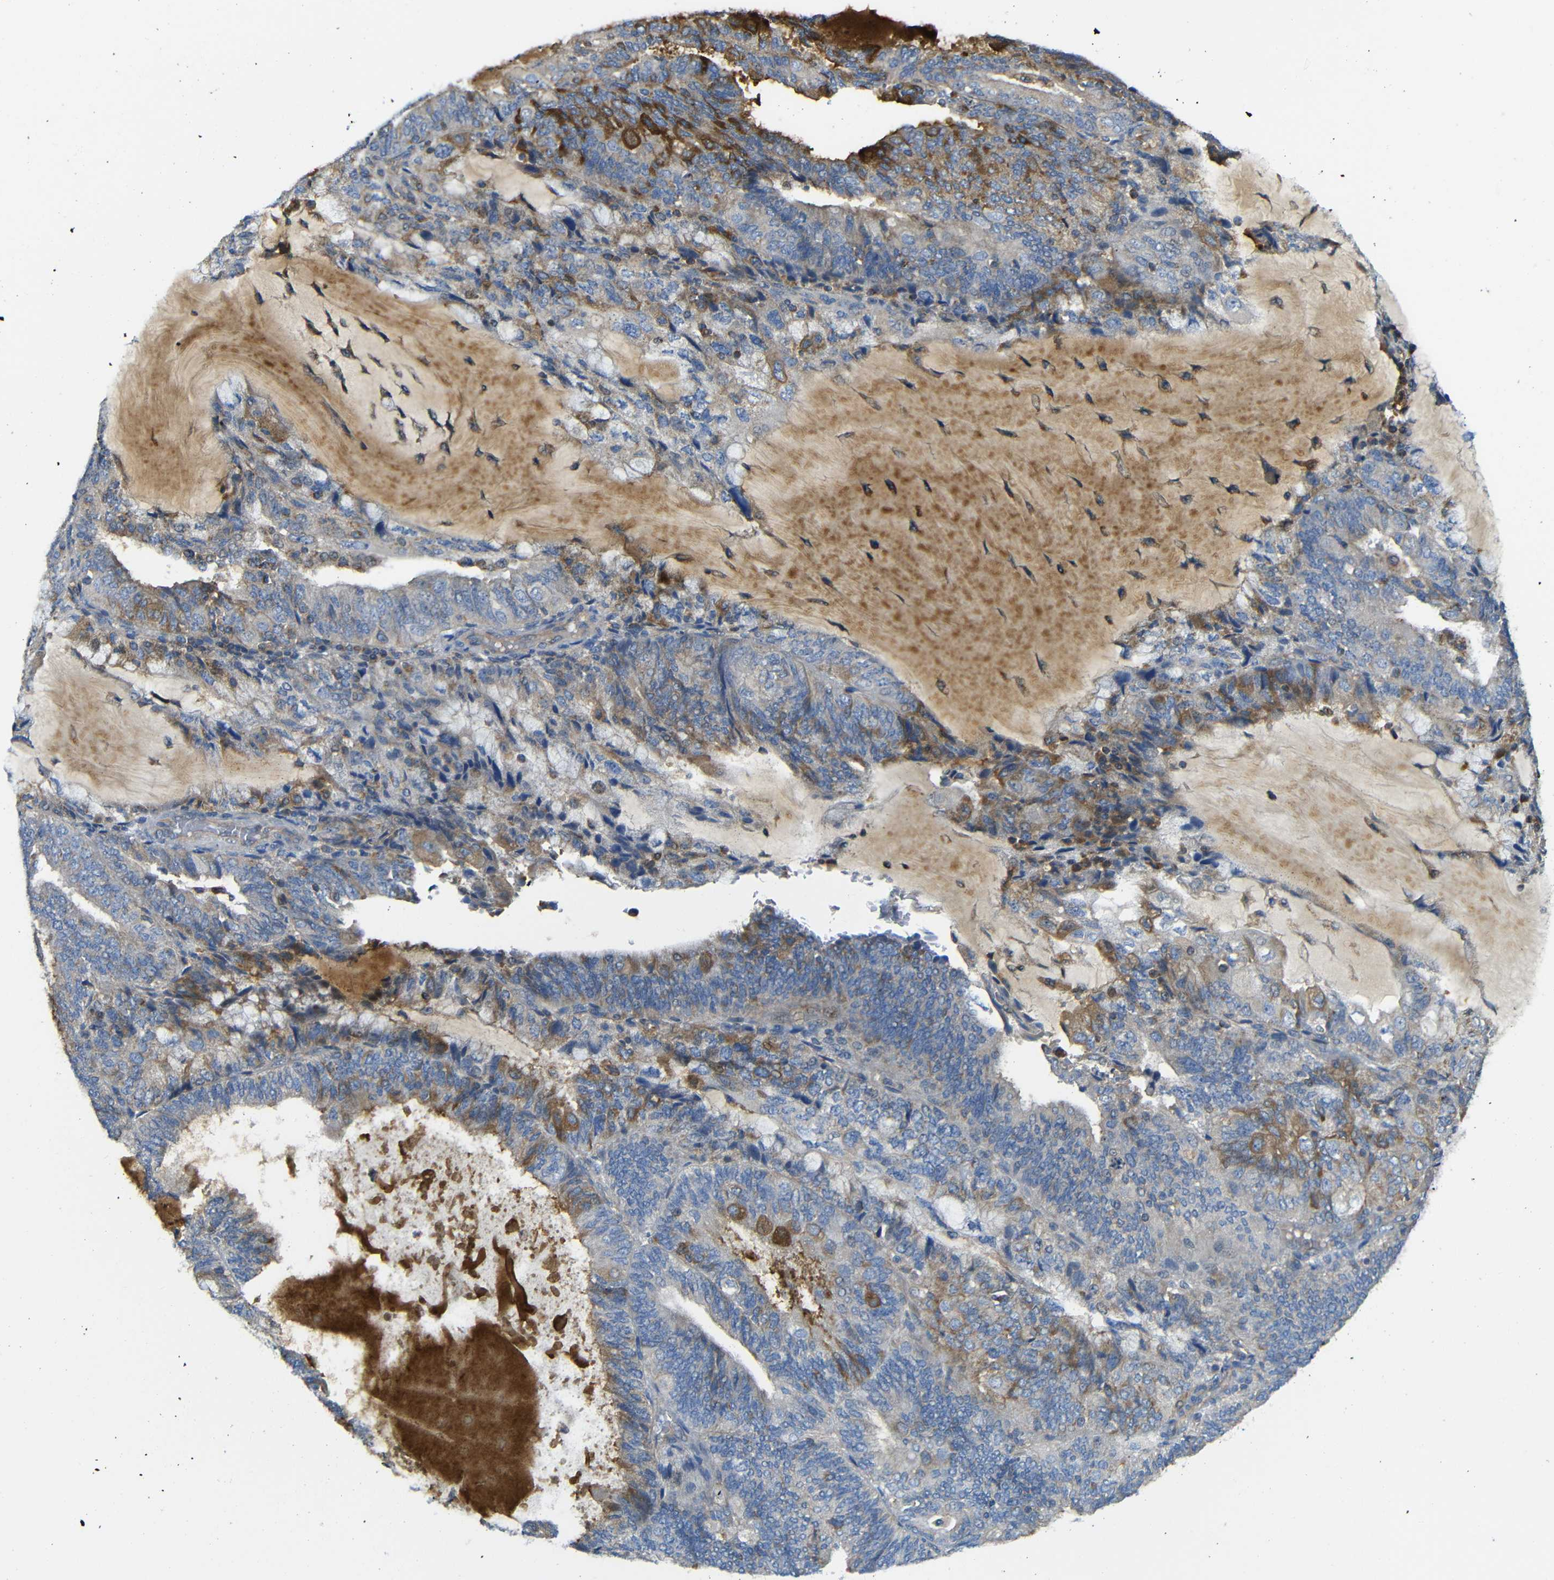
{"staining": {"intensity": "moderate", "quantity": "25%-75%", "location": "cytoplasmic/membranous"}, "tissue": "endometrial cancer", "cell_type": "Tumor cells", "image_type": "cancer", "snomed": [{"axis": "morphology", "description": "Adenocarcinoma, NOS"}, {"axis": "topography", "description": "Endometrium"}], "caption": "Immunohistochemical staining of adenocarcinoma (endometrial) demonstrates medium levels of moderate cytoplasmic/membranous expression in about 25%-75% of tumor cells.", "gene": "PDCD1LG2", "patient": {"sex": "female", "age": 81}}